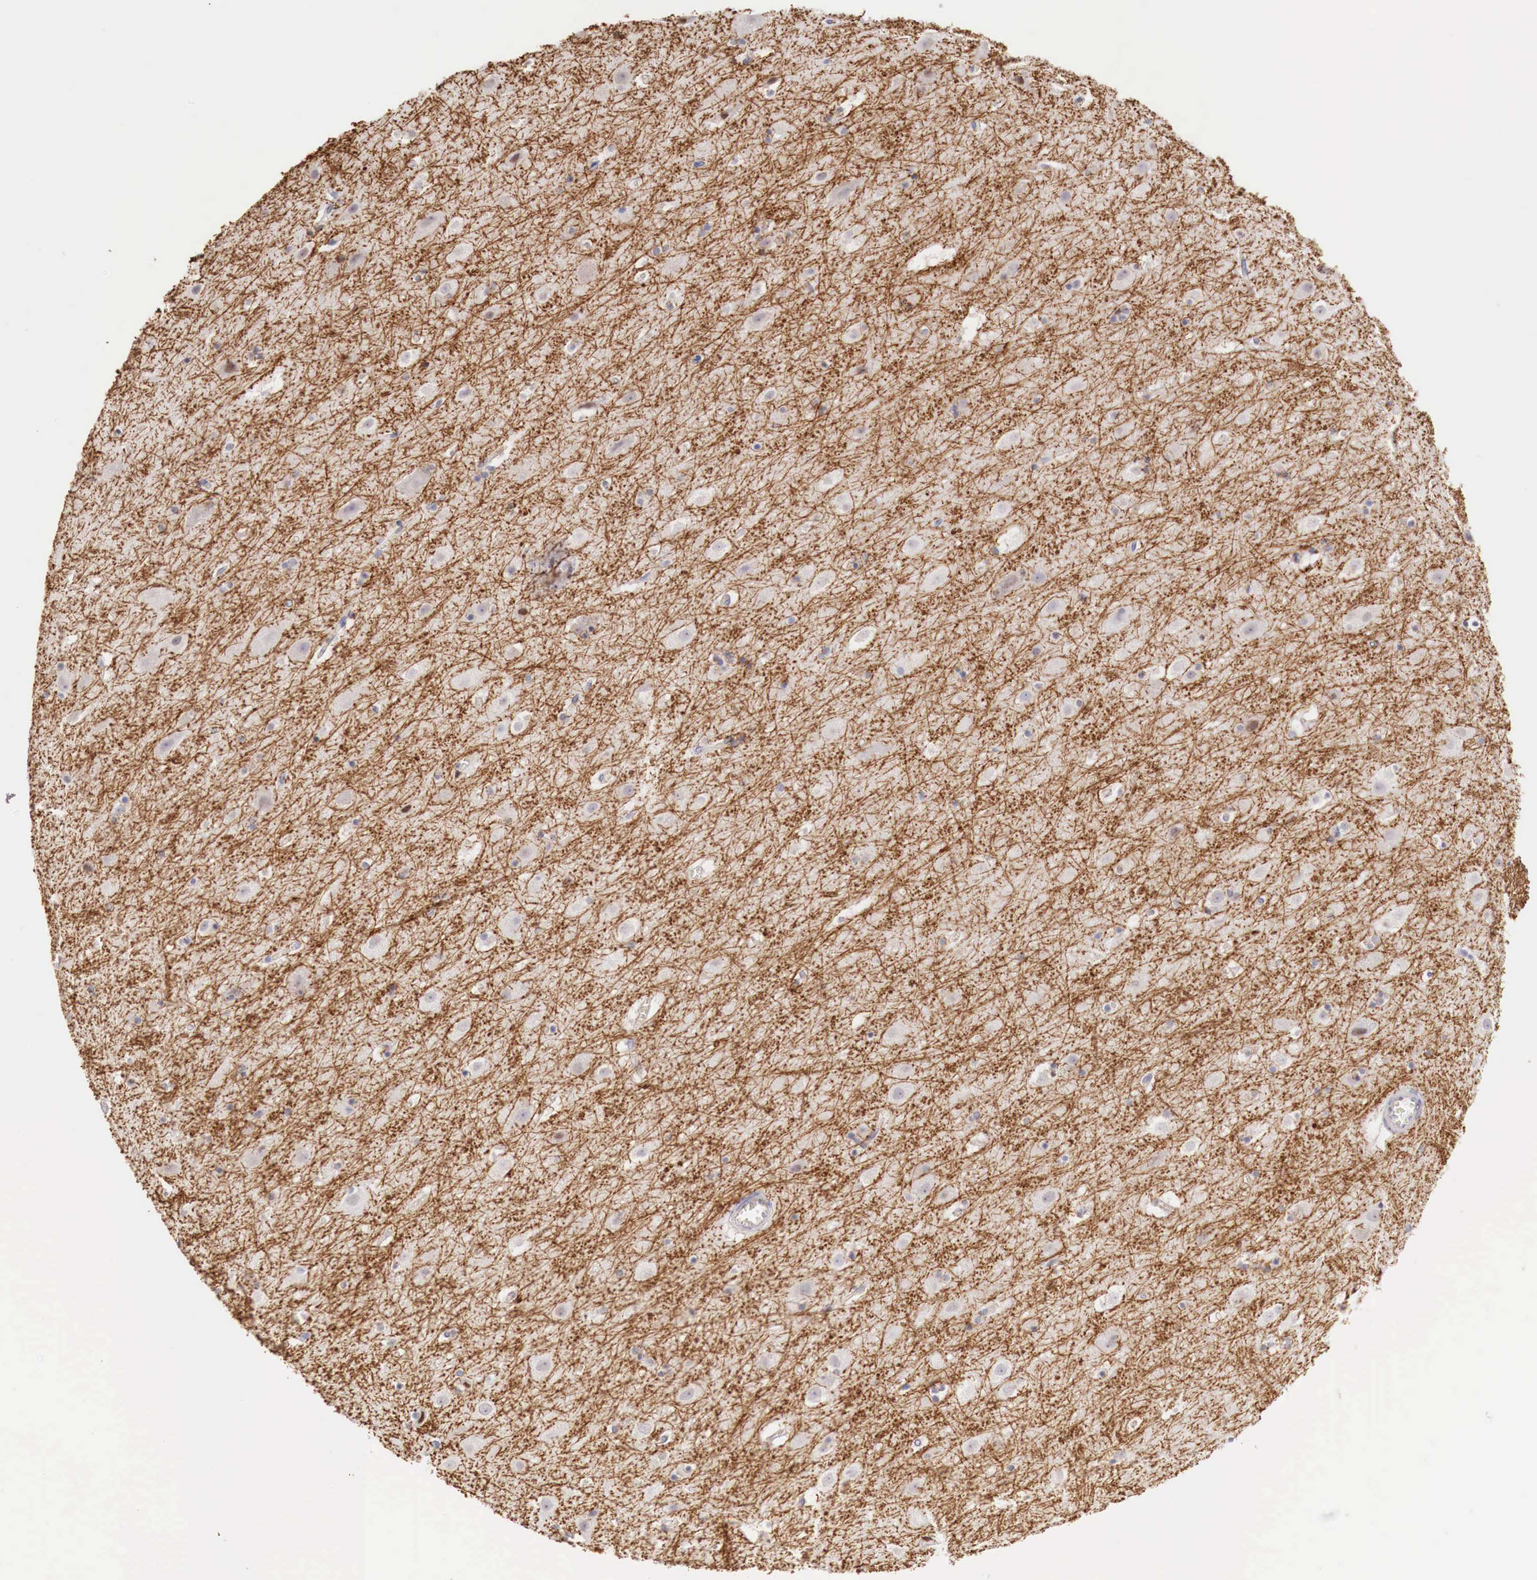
{"staining": {"intensity": "negative", "quantity": "none", "location": "none"}, "tissue": "cerebral cortex", "cell_type": "Endothelial cells", "image_type": "normal", "snomed": [{"axis": "morphology", "description": "Normal tissue, NOS"}, {"axis": "topography", "description": "Cerebral cortex"}], "caption": "Micrograph shows no significant protein expression in endothelial cells of unremarkable cerebral cortex. Nuclei are stained in blue.", "gene": "TRIM13", "patient": {"sex": "male", "age": 45}}